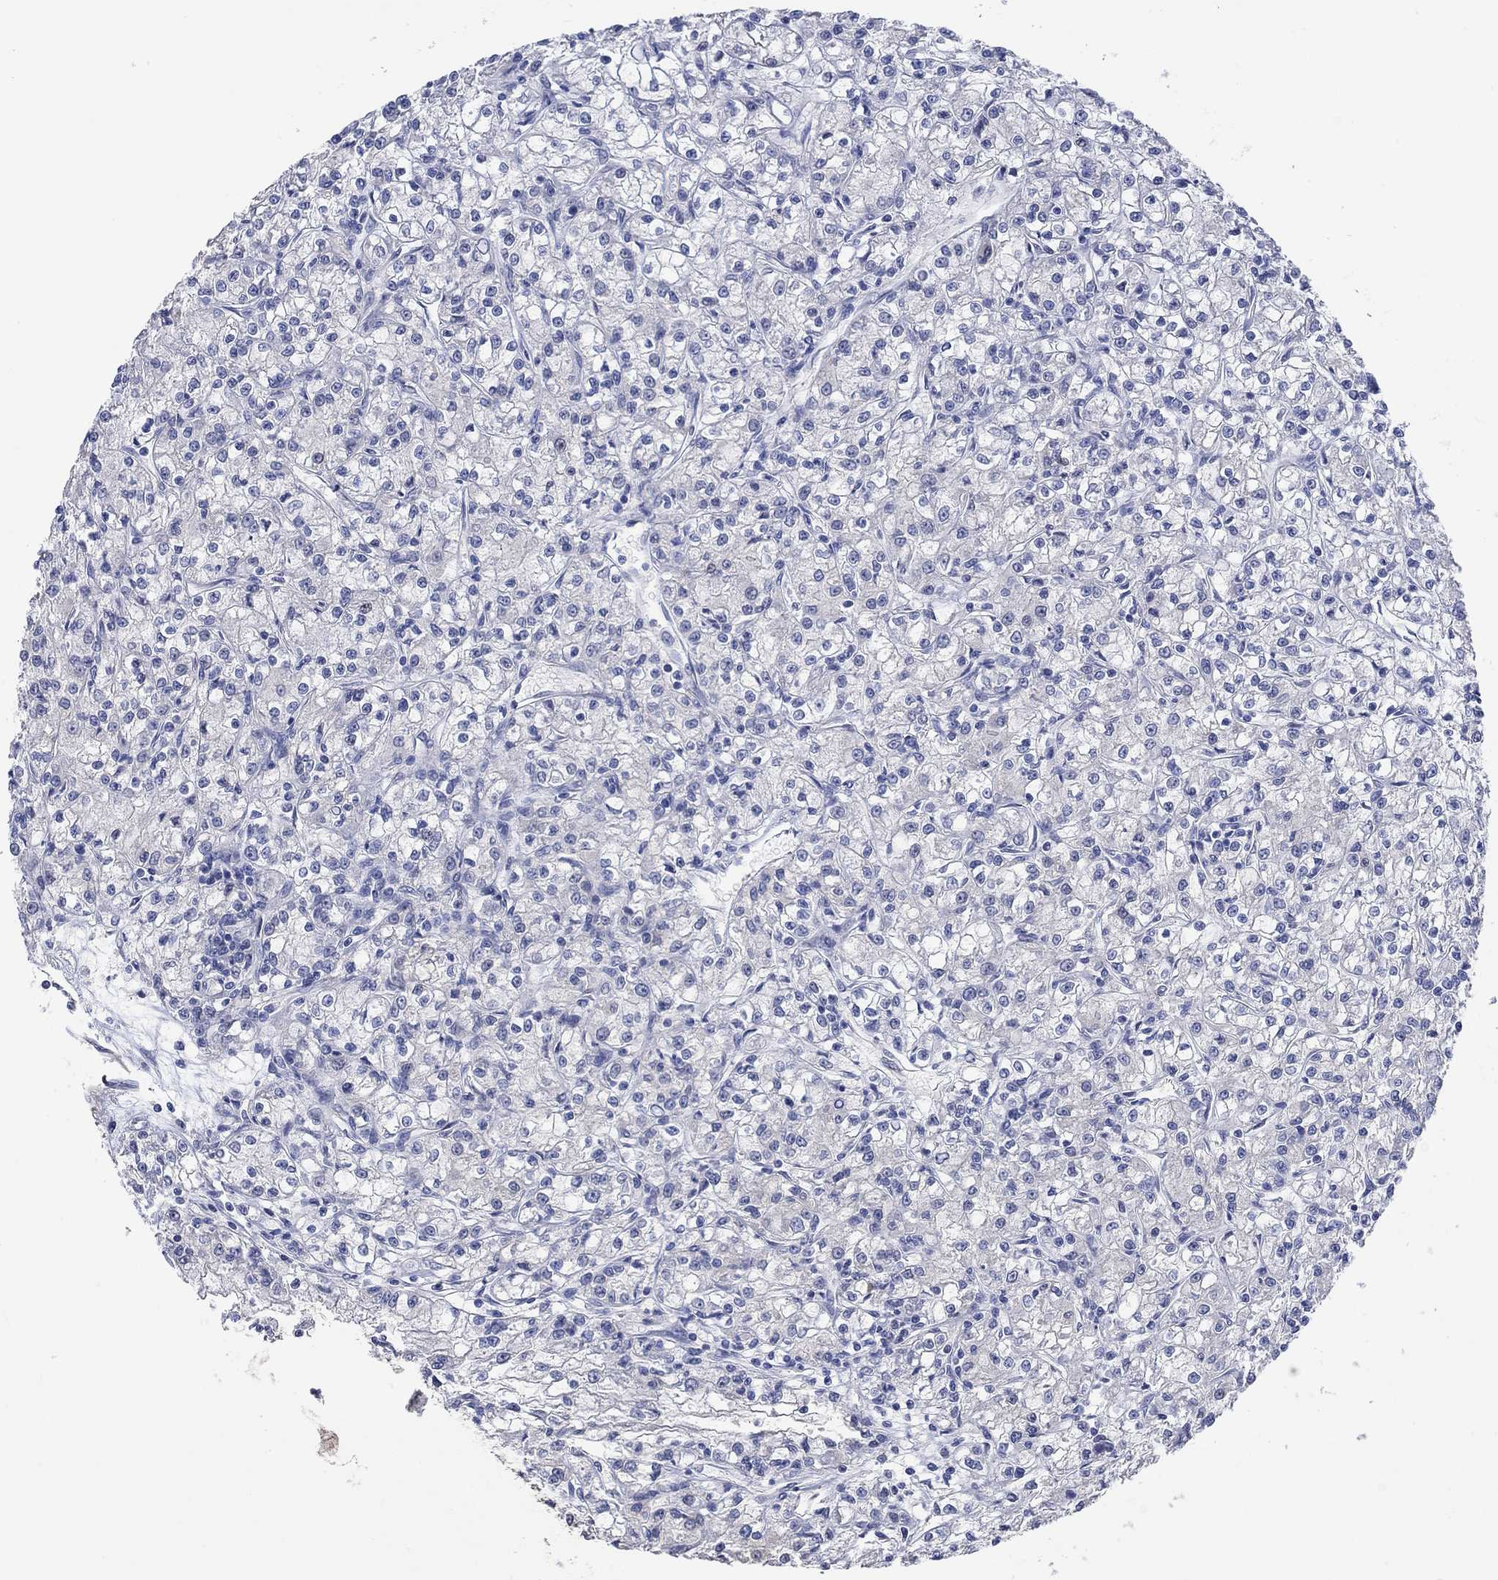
{"staining": {"intensity": "negative", "quantity": "none", "location": "none"}, "tissue": "renal cancer", "cell_type": "Tumor cells", "image_type": "cancer", "snomed": [{"axis": "morphology", "description": "Adenocarcinoma, NOS"}, {"axis": "topography", "description": "Kidney"}], "caption": "This is an immunohistochemistry image of human renal adenocarcinoma. There is no positivity in tumor cells.", "gene": "PNMA5", "patient": {"sex": "female", "age": 59}}